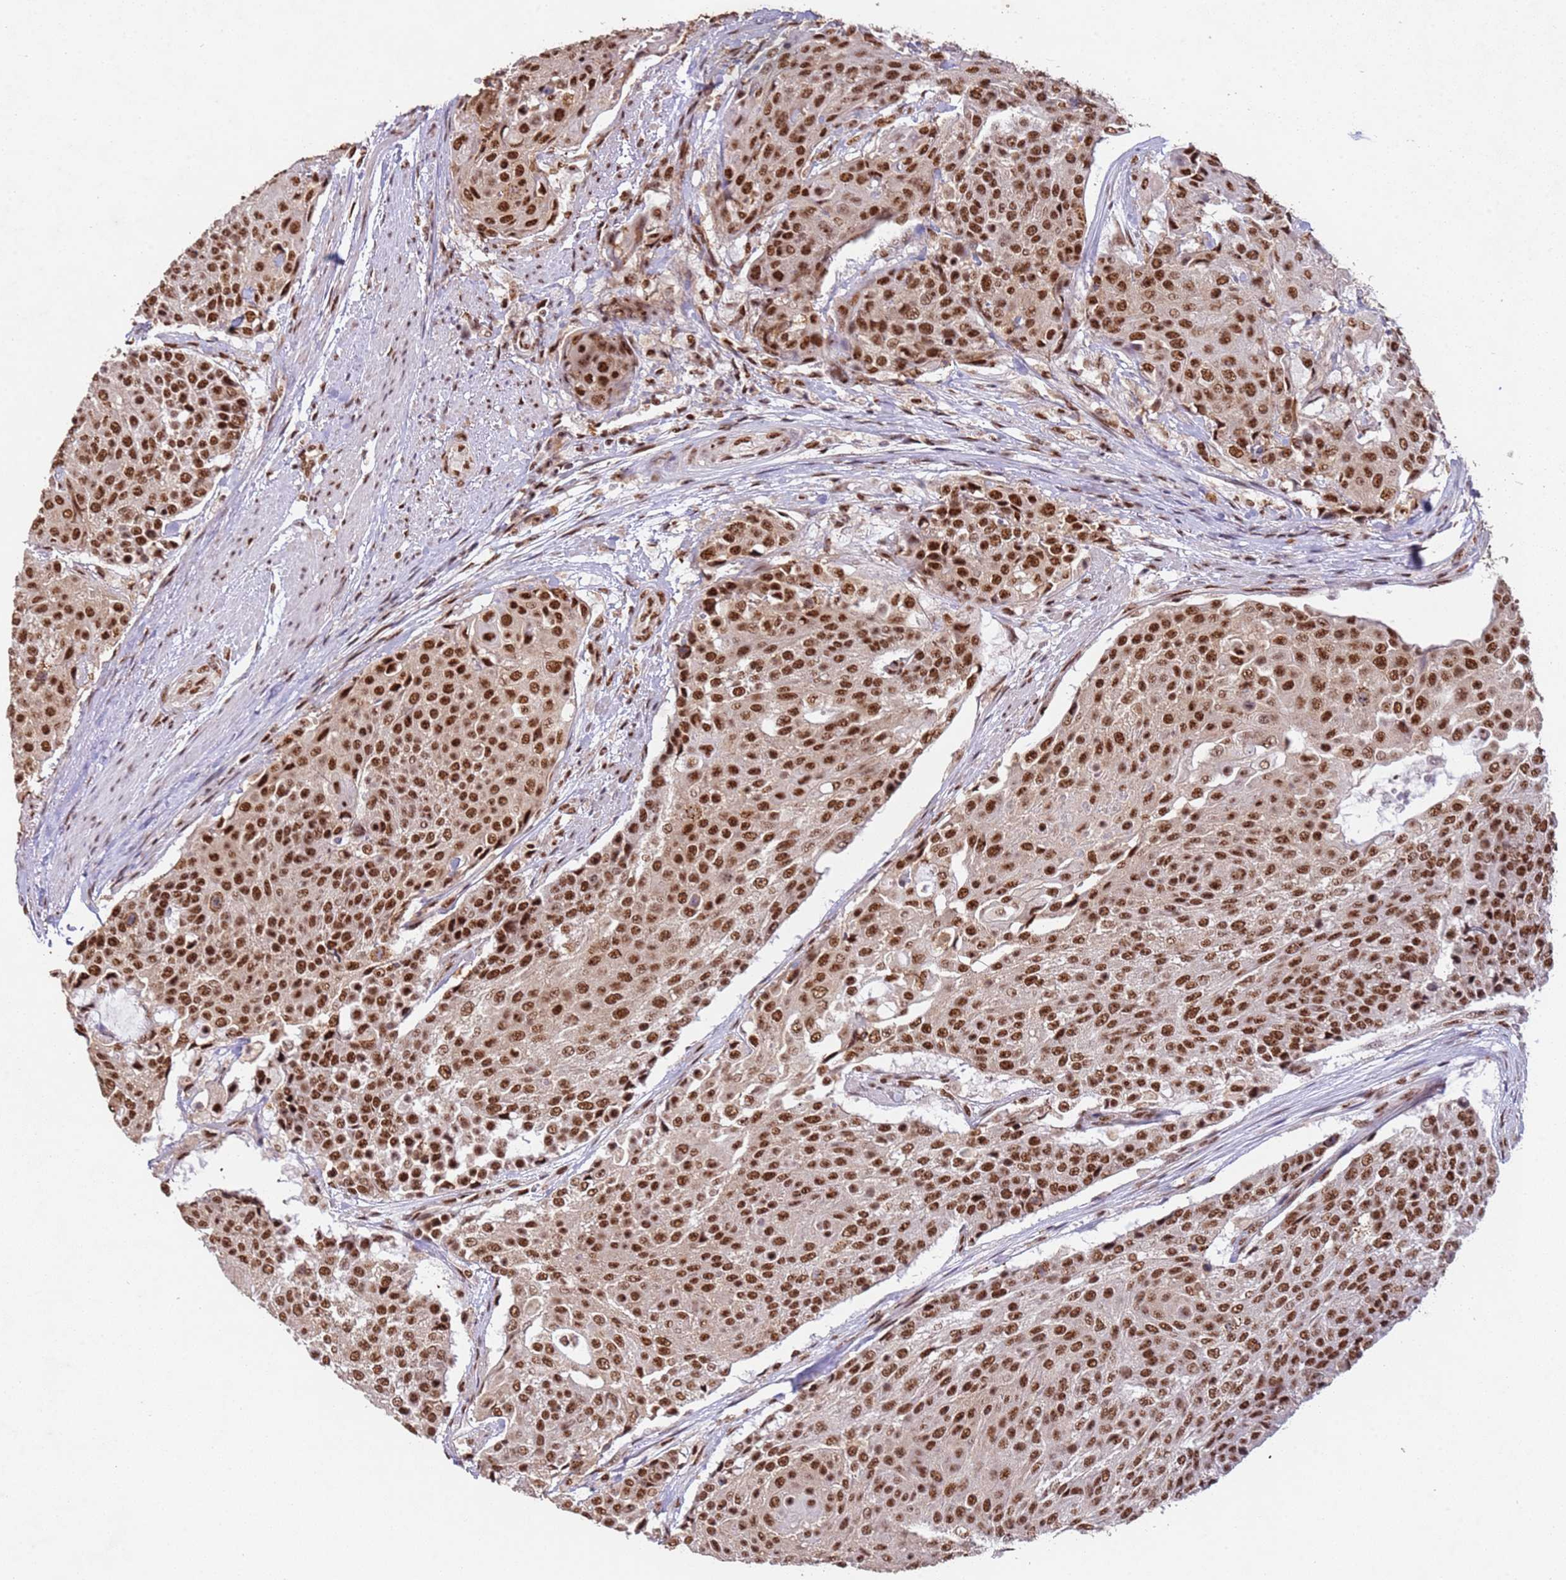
{"staining": {"intensity": "strong", "quantity": ">75%", "location": "nuclear"}, "tissue": "urothelial cancer", "cell_type": "Tumor cells", "image_type": "cancer", "snomed": [{"axis": "morphology", "description": "Urothelial carcinoma, High grade"}, {"axis": "topography", "description": "Urinary bladder"}], "caption": "This is a photomicrograph of IHC staining of high-grade urothelial carcinoma, which shows strong staining in the nuclear of tumor cells.", "gene": "ESF1", "patient": {"sex": "female", "age": 63}}